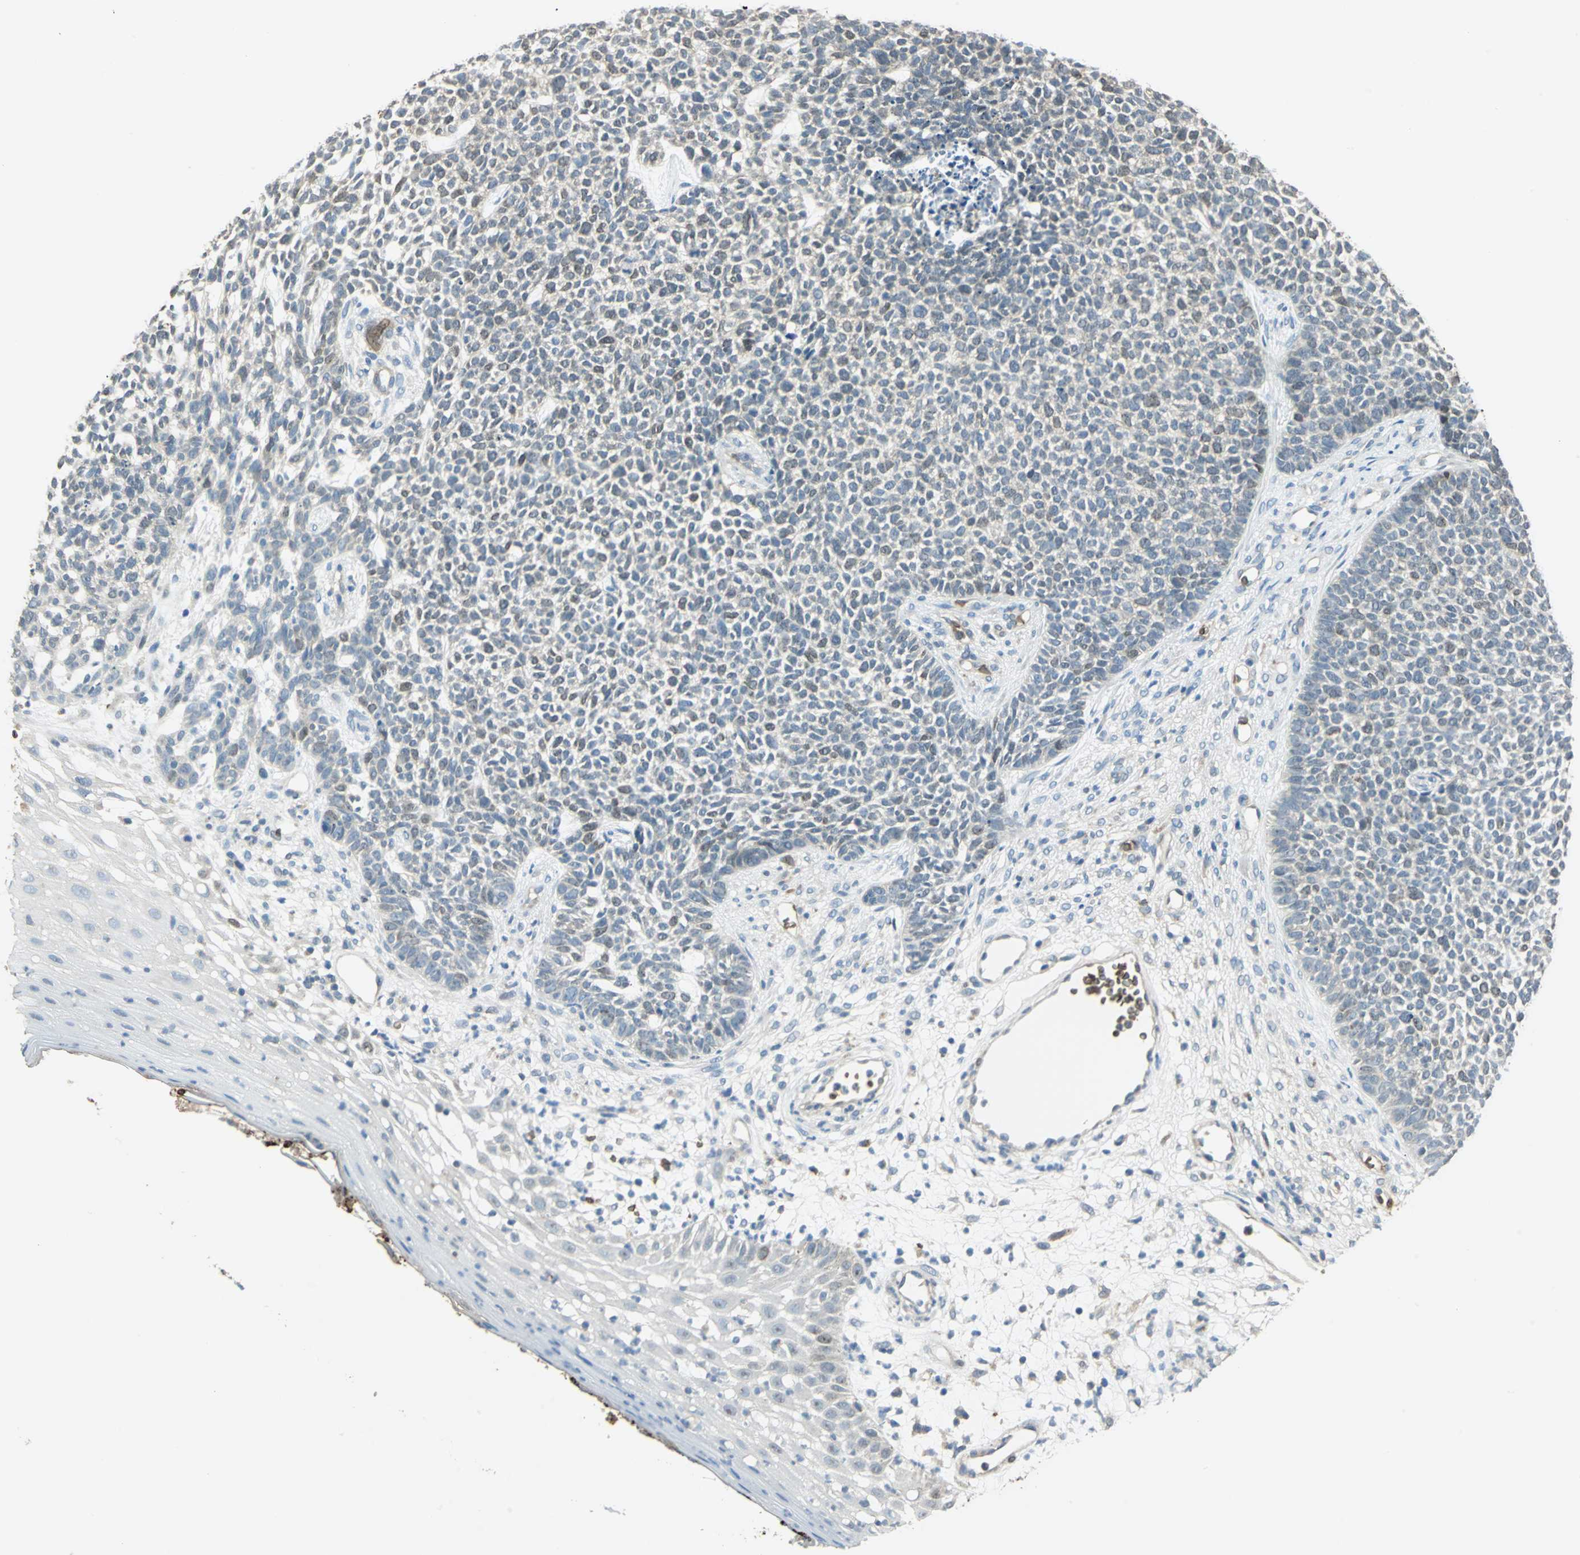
{"staining": {"intensity": "weak", "quantity": "25%-75%", "location": "cytoplasmic/membranous,nuclear"}, "tissue": "skin cancer", "cell_type": "Tumor cells", "image_type": "cancer", "snomed": [{"axis": "morphology", "description": "Basal cell carcinoma"}, {"axis": "topography", "description": "Skin"}], "caption": "Skin cancer (basal cell carcinoma) stained for a protein (brown) demonstrates weak cytoplasmic/membranous and nuclear positive expression in approximately 25%-75% of tumor cells.", "gene": "DDAH1", "patient": {"sex": "female", "age": 84}}